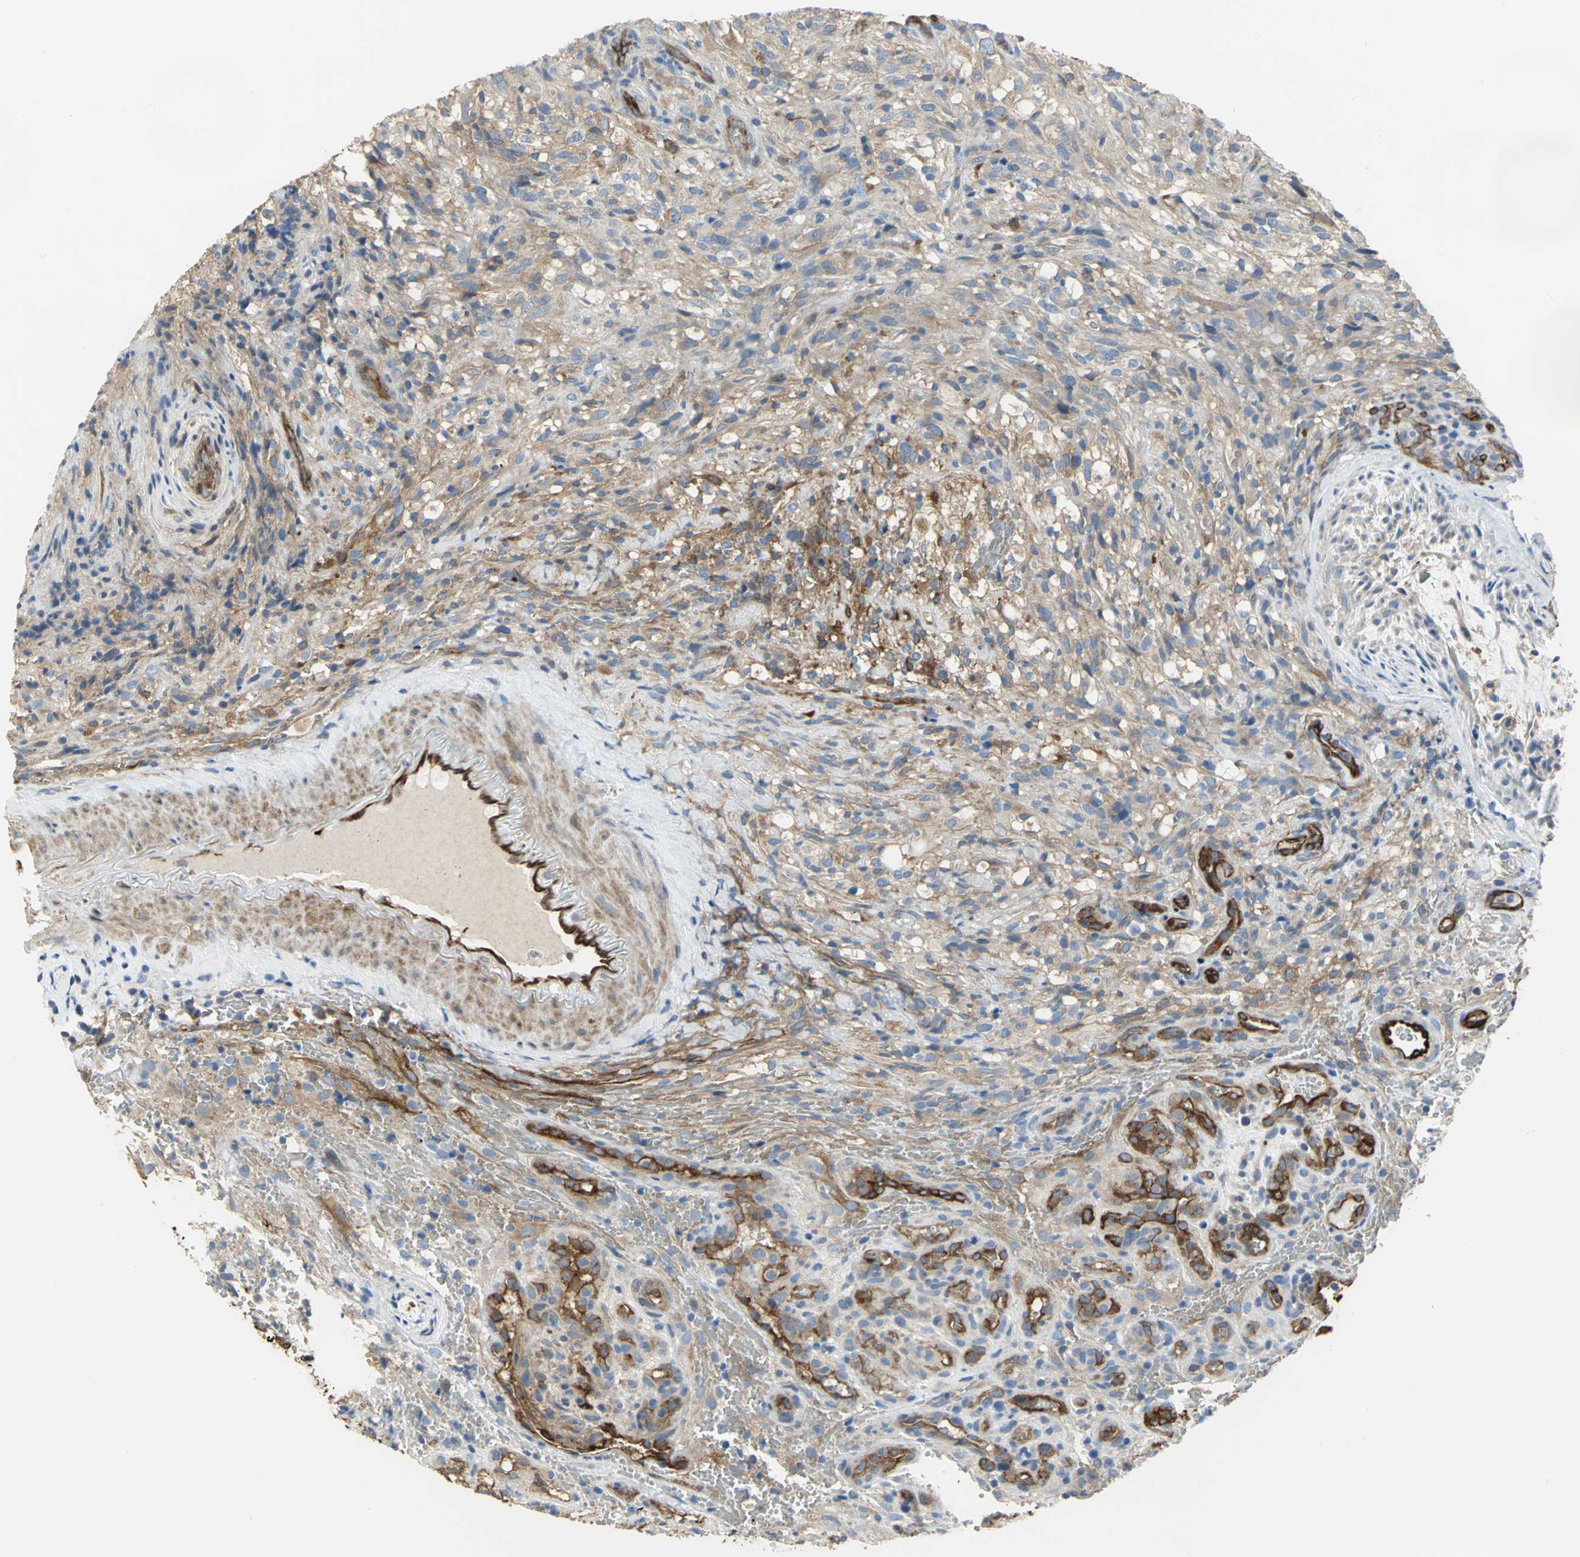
{"staining": {"intensity": "moderate", "quantity": "25%-75%", "location": "cytoplasmic/membranous"}, "tissue": "glioma", "cell_type": "Tumor cells", "image_type": "cancer", "snomed": [{"axis": "morphology", "description": "Normal tissue, NOS"}, {"axis": "morphology", "description": "Glioma, malignant, High grade"}, {"axis": "topography", "description": "Cerebral cortex"}], "caption": "The immunohistochemical stain shows moderate cytoplasmic/membranous positivity in tumor cells of malignant glioma (high-grade) tissue.", "gene": "FLNB", "patient": {"sex": "male", "age": 75}}